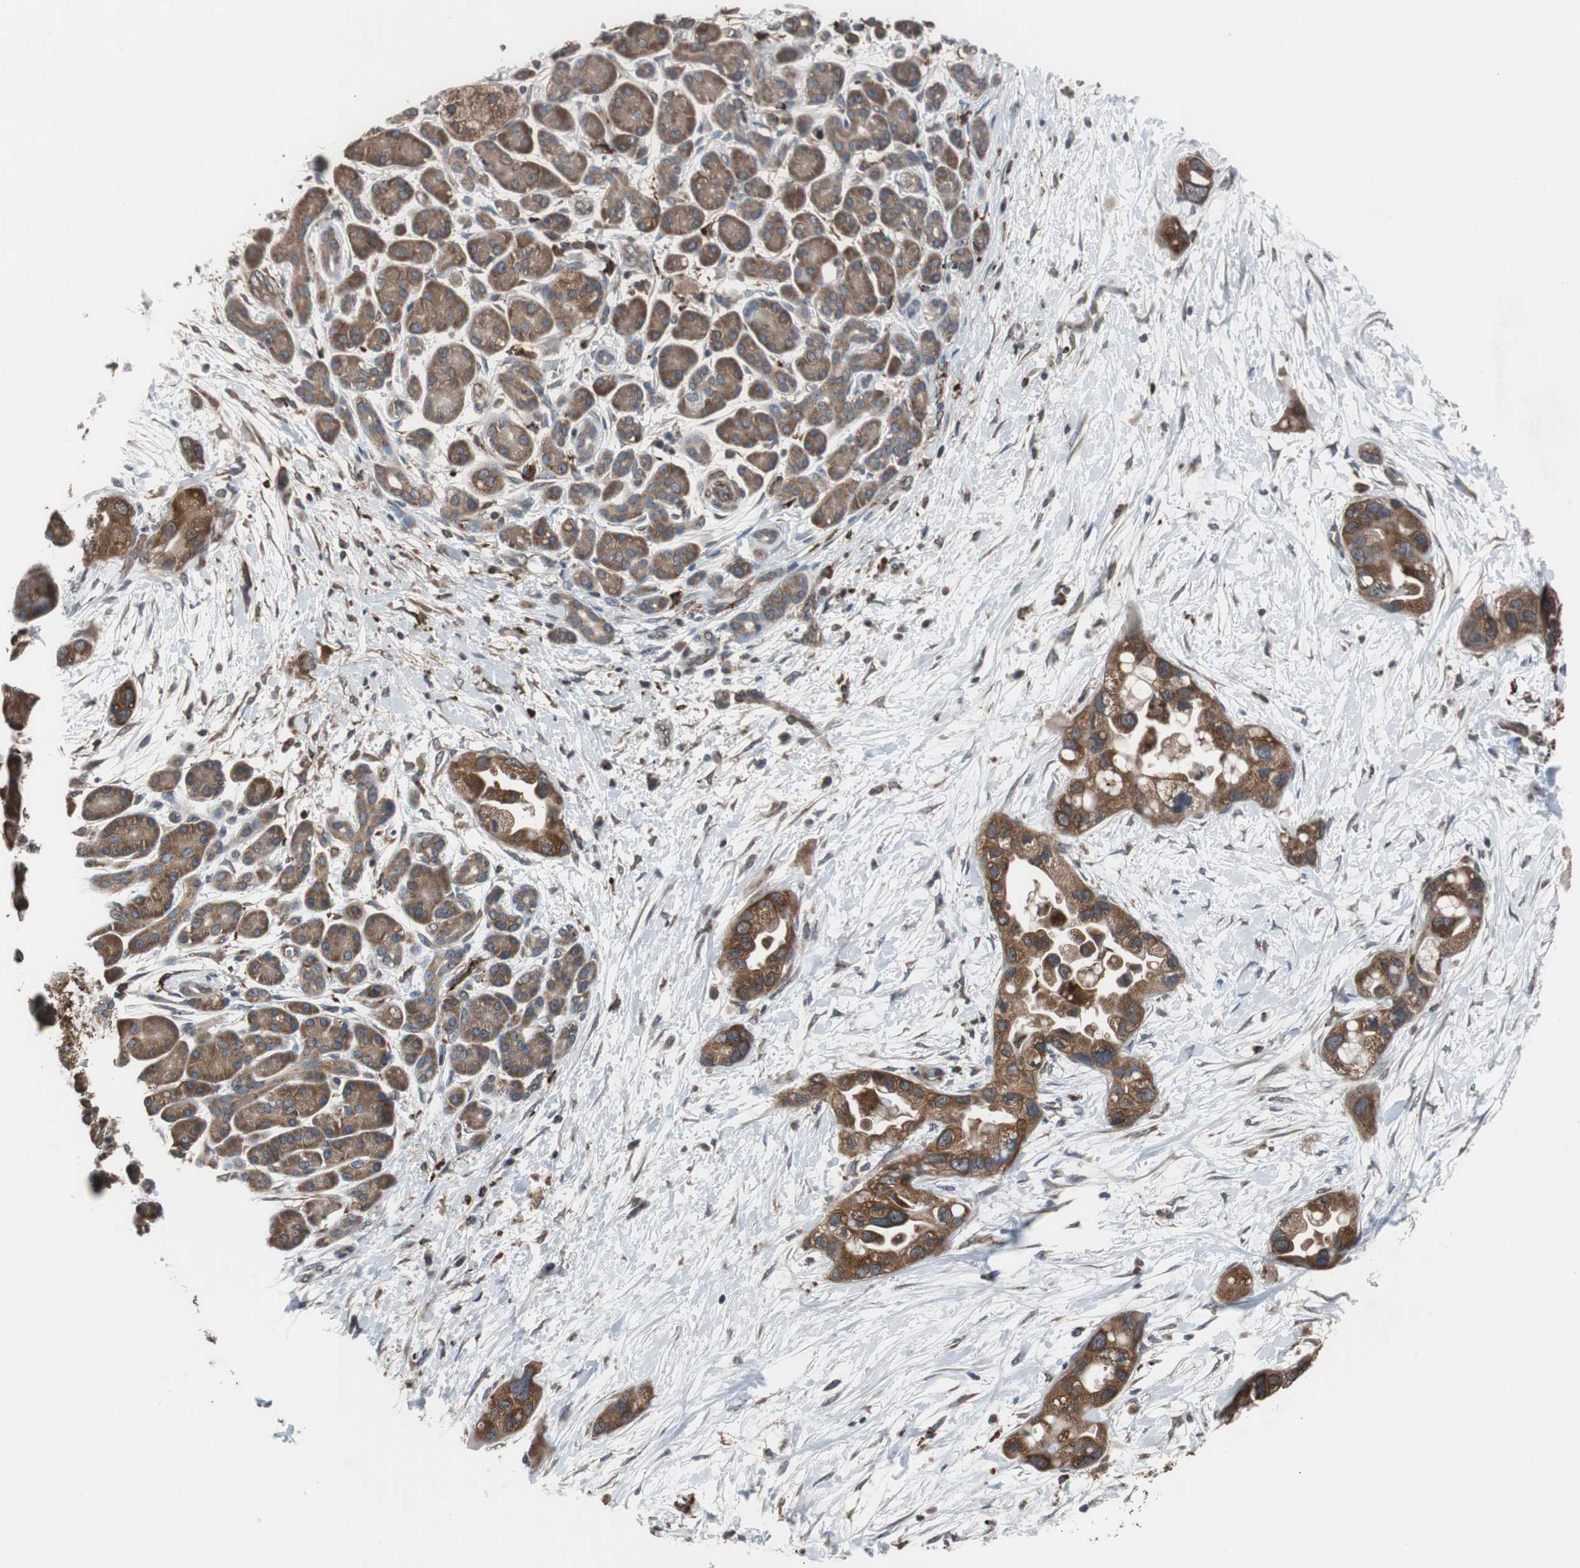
{"staining": {"intensity": "strong", "quantity": ">75%", "location": "cytoplasmic/membranous"}, "tissue": "pancreatic cancer", "cell_type": "Tumor cells", "image_type": "cancer", "snomed": [{"axis": "morphology", "description": "Adenocarcinoma, NOS"}, {"axis": "topography", "description": "Pancreas"}], "caption": "There is high levels of strong cytoplasmic/membranous expression in tumor cells of pancreatic cancer (adenocarcinoma), as demonstrated by immunohistochemical staining (brown color).", "gene": "USP10", "patient": {"sex": "female", "age": 77}}